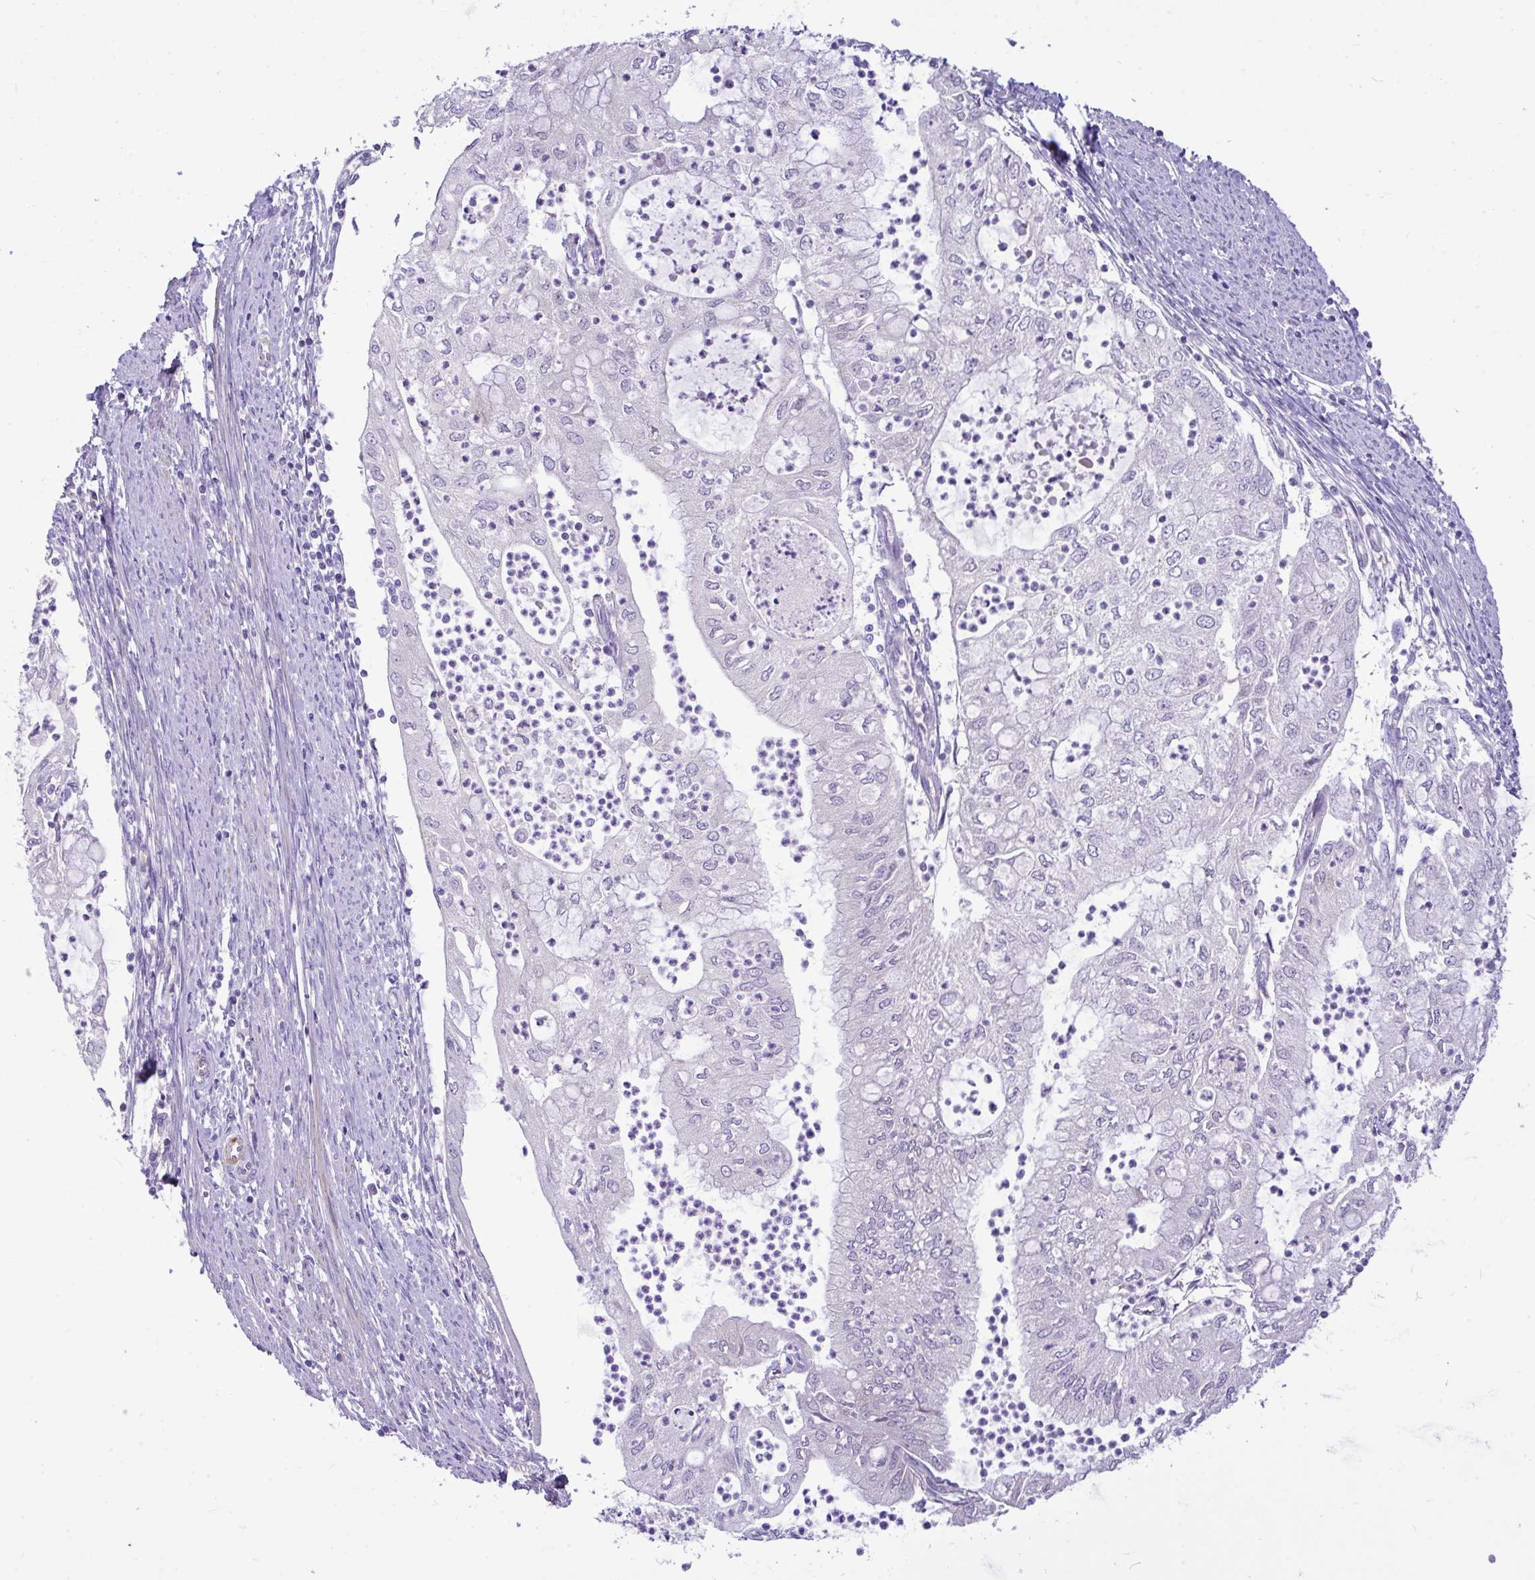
{"staining": {"intensity": "negative", "quantity": "none", "location": "none"}, "tissue": "endometrial cancer", "cell_type": "Tumor cells", "image_type": "cancer", "snomed": [{"axis": "morphology", "description": "Adenocarcinoma, NOS"}, {"axis": "topography", "description": "Endometrium"}], "caption": "IHC histopathology image of human endometrial cancer stained for a protein (brown), which reveals no positivity in tumor cells.", "gene": "MOCS1", "patient": {"sex": "female", "age": 75}}